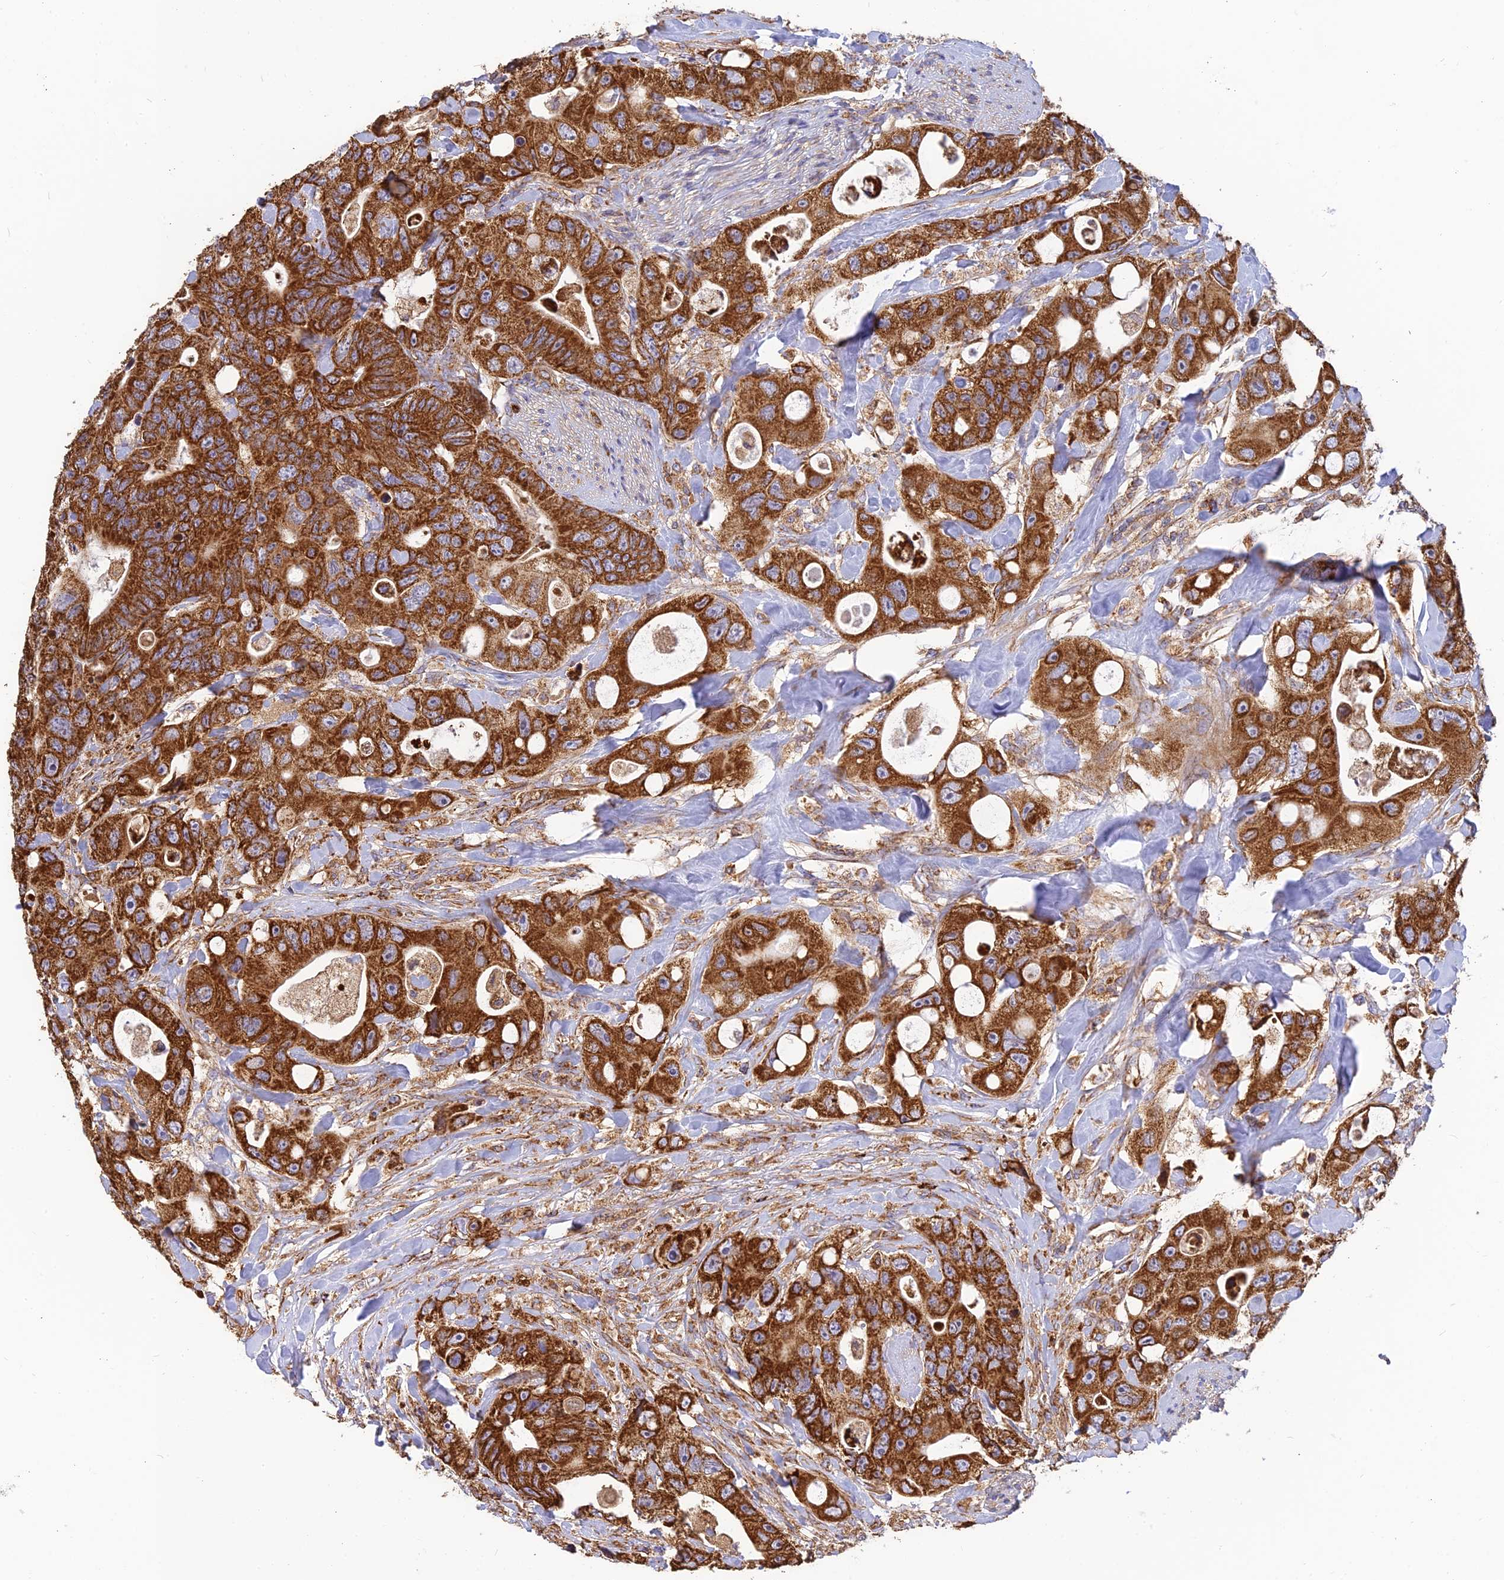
{"staining": {"intensity": "strong", "quantity": ">75%", "location": "cytoplasmic/membranous"}, "tissue": "colorectal cancer", "cell_type": "Tumor cells", "image_type": "cancer", "snomed": [{"axis": "morphology", "description": "Adenocarcinoma, NOS"}, {"axis": "topography", "description": "Colon"}], "caption": "The image exhibits a brown stain indicating the presence of a protein in the cytoplasmic/membranous of tumor cells in colorectal cancer.", "gene": "THUMPD2", "patient": {"sex": "female", "age": 46}}